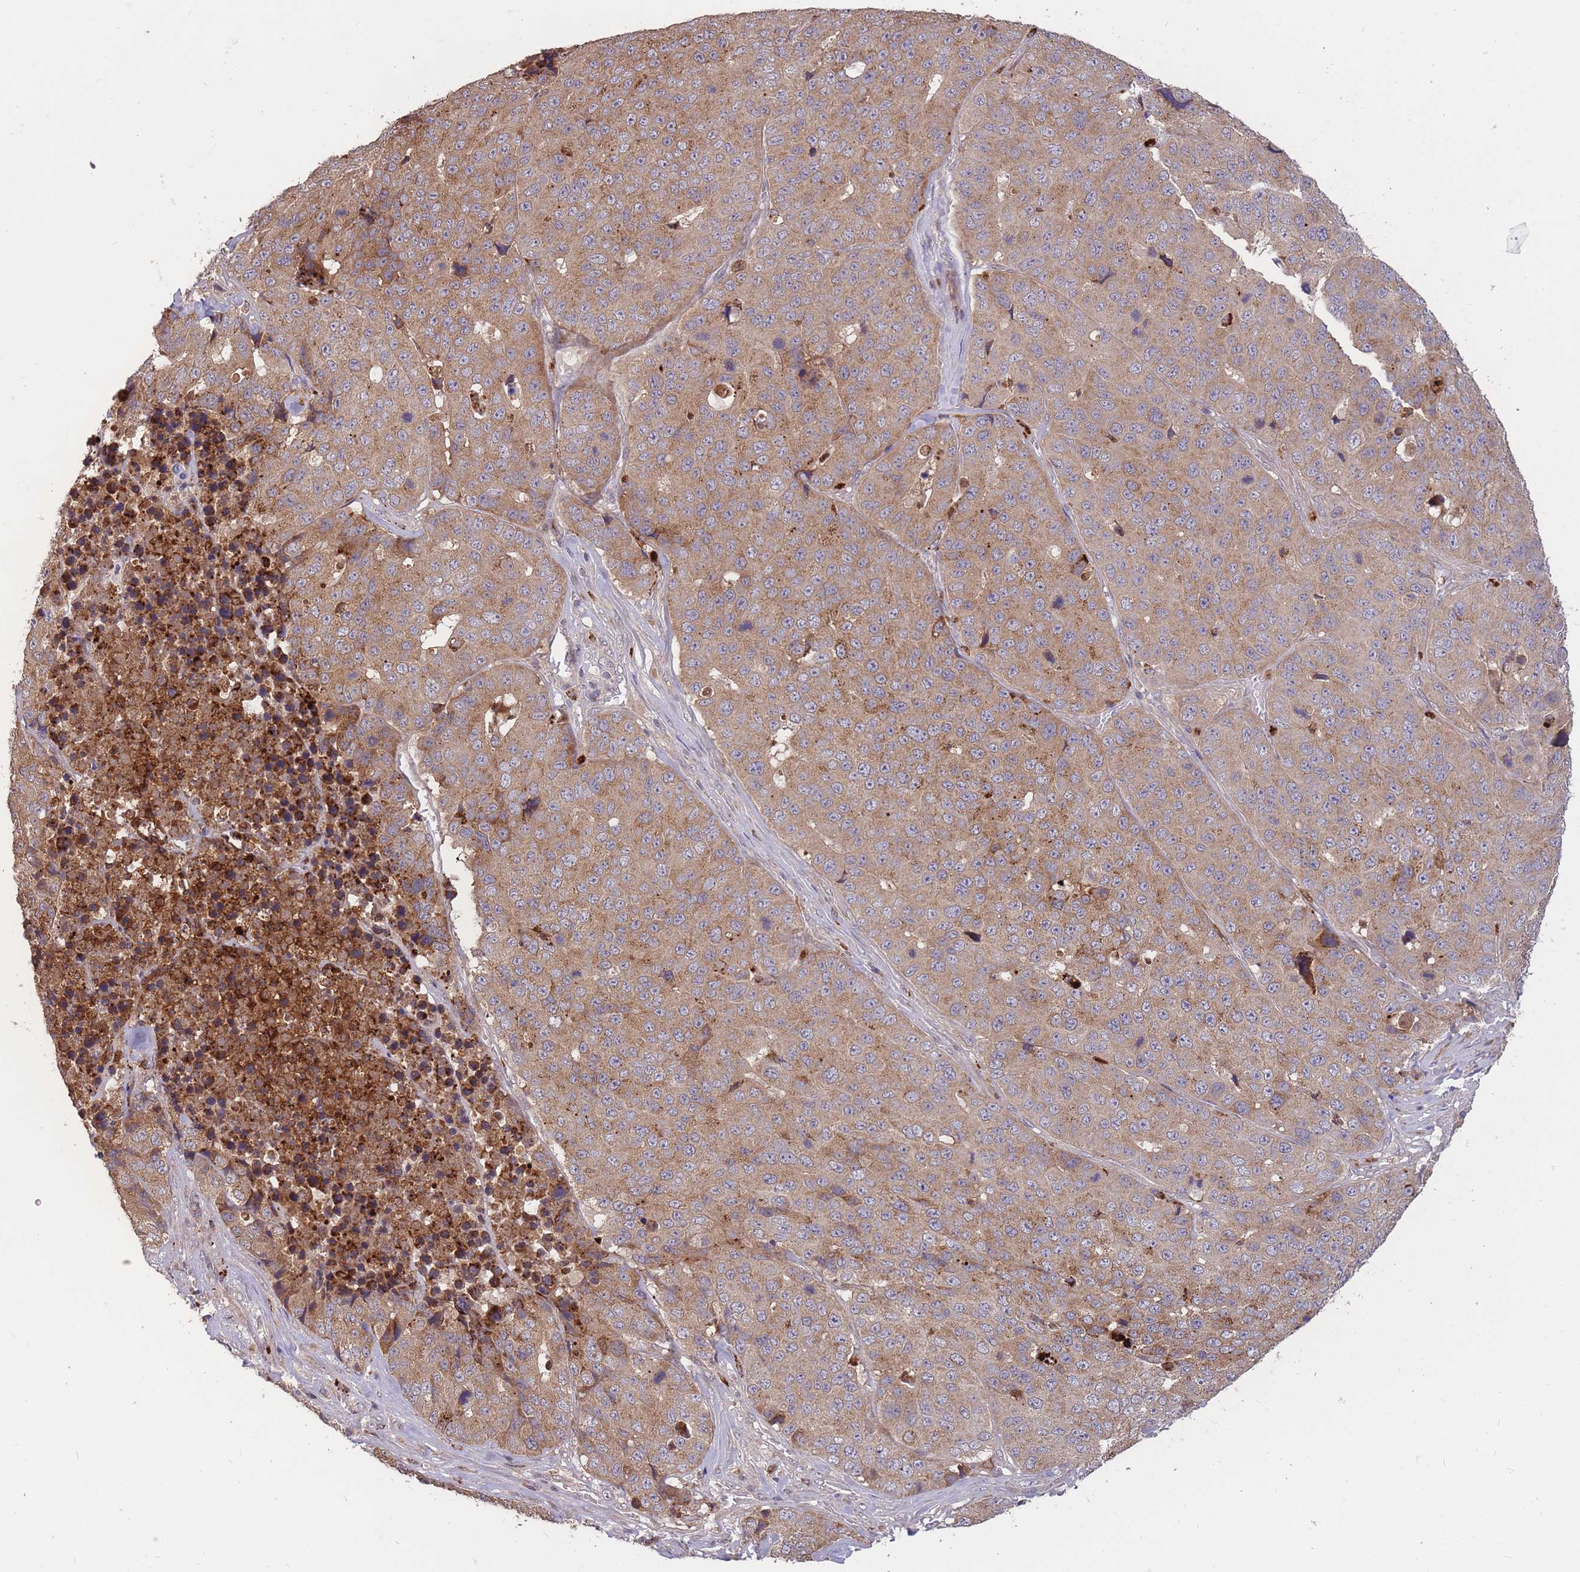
{"staining": {"intensity": "moderate", "quantity": ">75%", "location": "cytoplasmic/membranous"}, "tissue": "stomach cancer", "cell_type": "Tumor cells", "image_type": "cancer", "snomed": [{"axis": "morphology", "description": "Adenocarcinoma, NOS"}, {"axis": "topography", "description": "Stomach"}], "caption": "Protein analysis of adenocarcinoma (stomach) tissue displays moderate cytoplasmic/membranous positivity in approximately >75% of tumor cells. Ihc stains the protein of interest in brown and the nuclei are stained blue.", "gene": "IGF2BP2", "patient": {"sex": "male", "age": 71}}